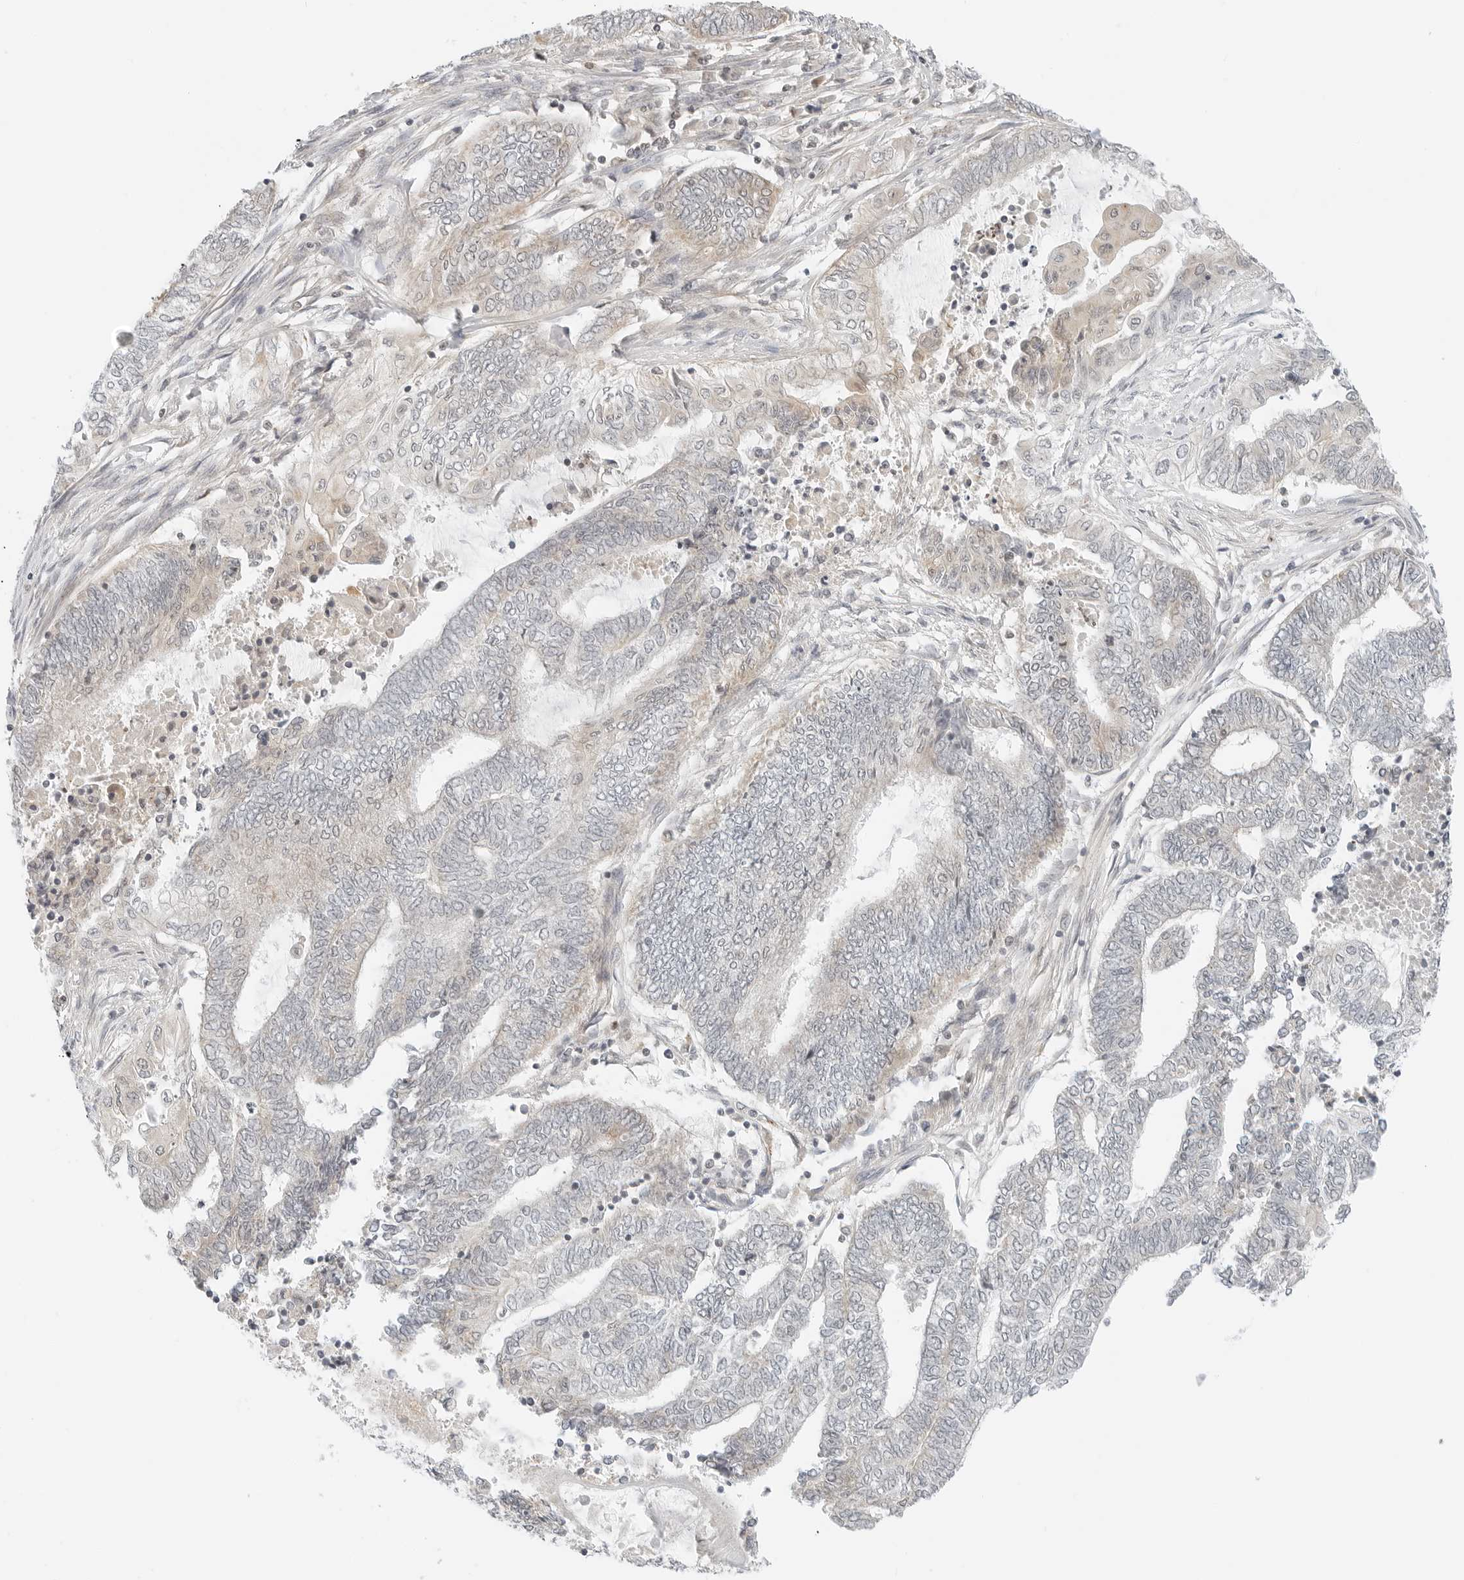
{"staining": {"intensity": "weak", "quantity": "<25%", "location": "cytoplasmic/membranous"}, "tissue": "endometrial cancer", "cell_type": "Tumor cells", "image_type": "cancer", "snomed": [{"axis": "morphology", "description": "Adenocarcinoma, NOS"}, {"axis": "topography", "description": "Uterus"}, {"axis": "topography", "description": "Endometrium"}], "caption": "Image shows no protein staining in tumor cells of adenocarcinoma (endometrial) tissue. The staining was performed using DAB (3,3'-diaminobenzidine) to visualize the protein expression in brown, while the nuclei were stained in blue with hematoxylin (Magnification: 20x).", "gene": "IQCC", "patient": {"sex": "female", "age": 70}}